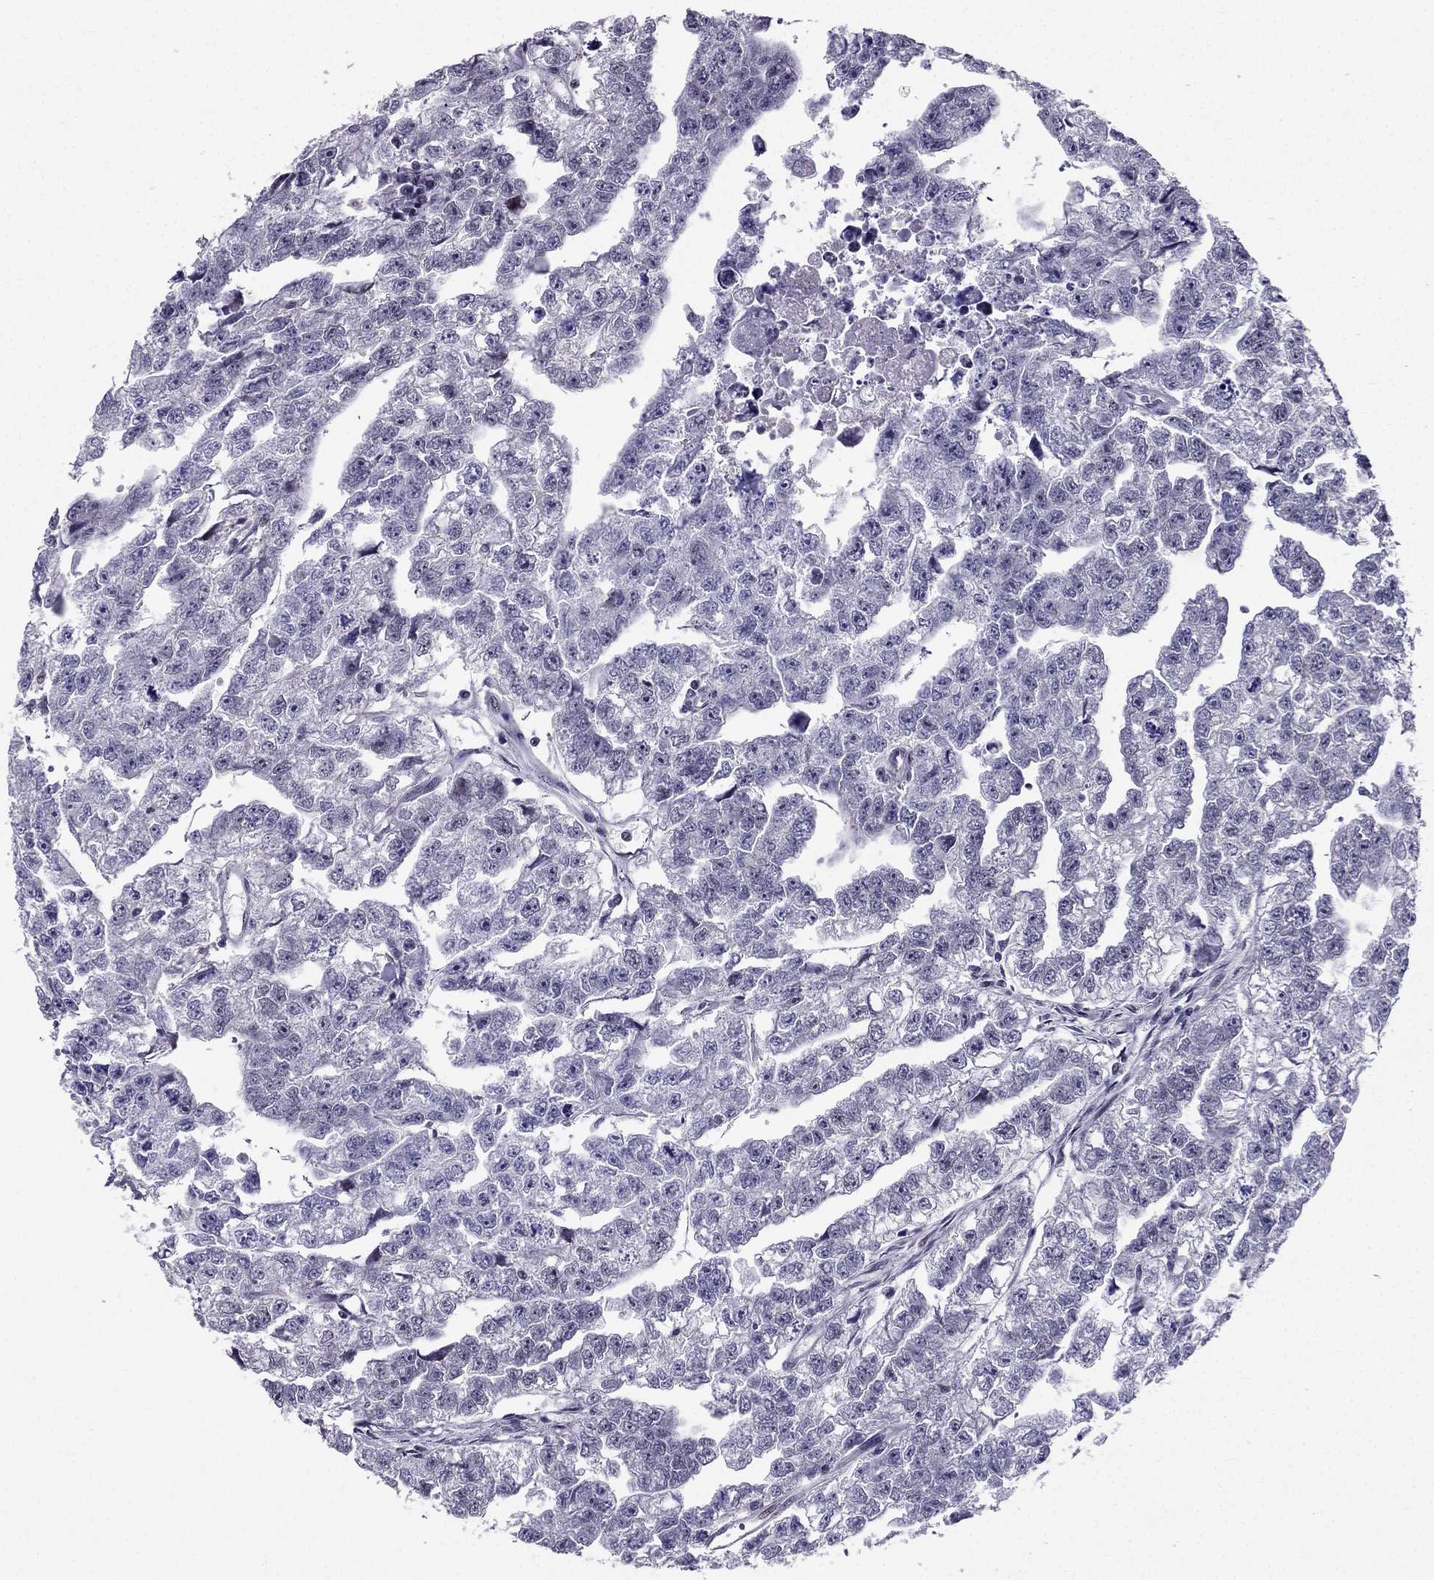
{"staining": {"intensity": "negative", "quantity": "none", "location": "none"}, "tissue": "testis cancer", "cell_type": "Tumor cells", "image_type": "cancer", "snomed": [{"axis": "morphology", "description": "Carcinoma, Embryonal, NOS"}, {"axis": "morphology", "description": "Teratoma, malignant, NOS"}, {"axis": "topography", "description": "Testis"}], "caption": "IHC micrograph of neoplastic tissue: testis cancer (embryonal carcinoma) stained with DAB shows no significant protein expression in tumor cells. Brightfield microscopy of immunohistochemistry (IHC) stained with DAB (3,3'-diaminobenzidine) (brown) and hematoxylin (blue), captured at high magnification.", "gene": "RPRD2", "patient": {"sex": "male", "age": 44}}